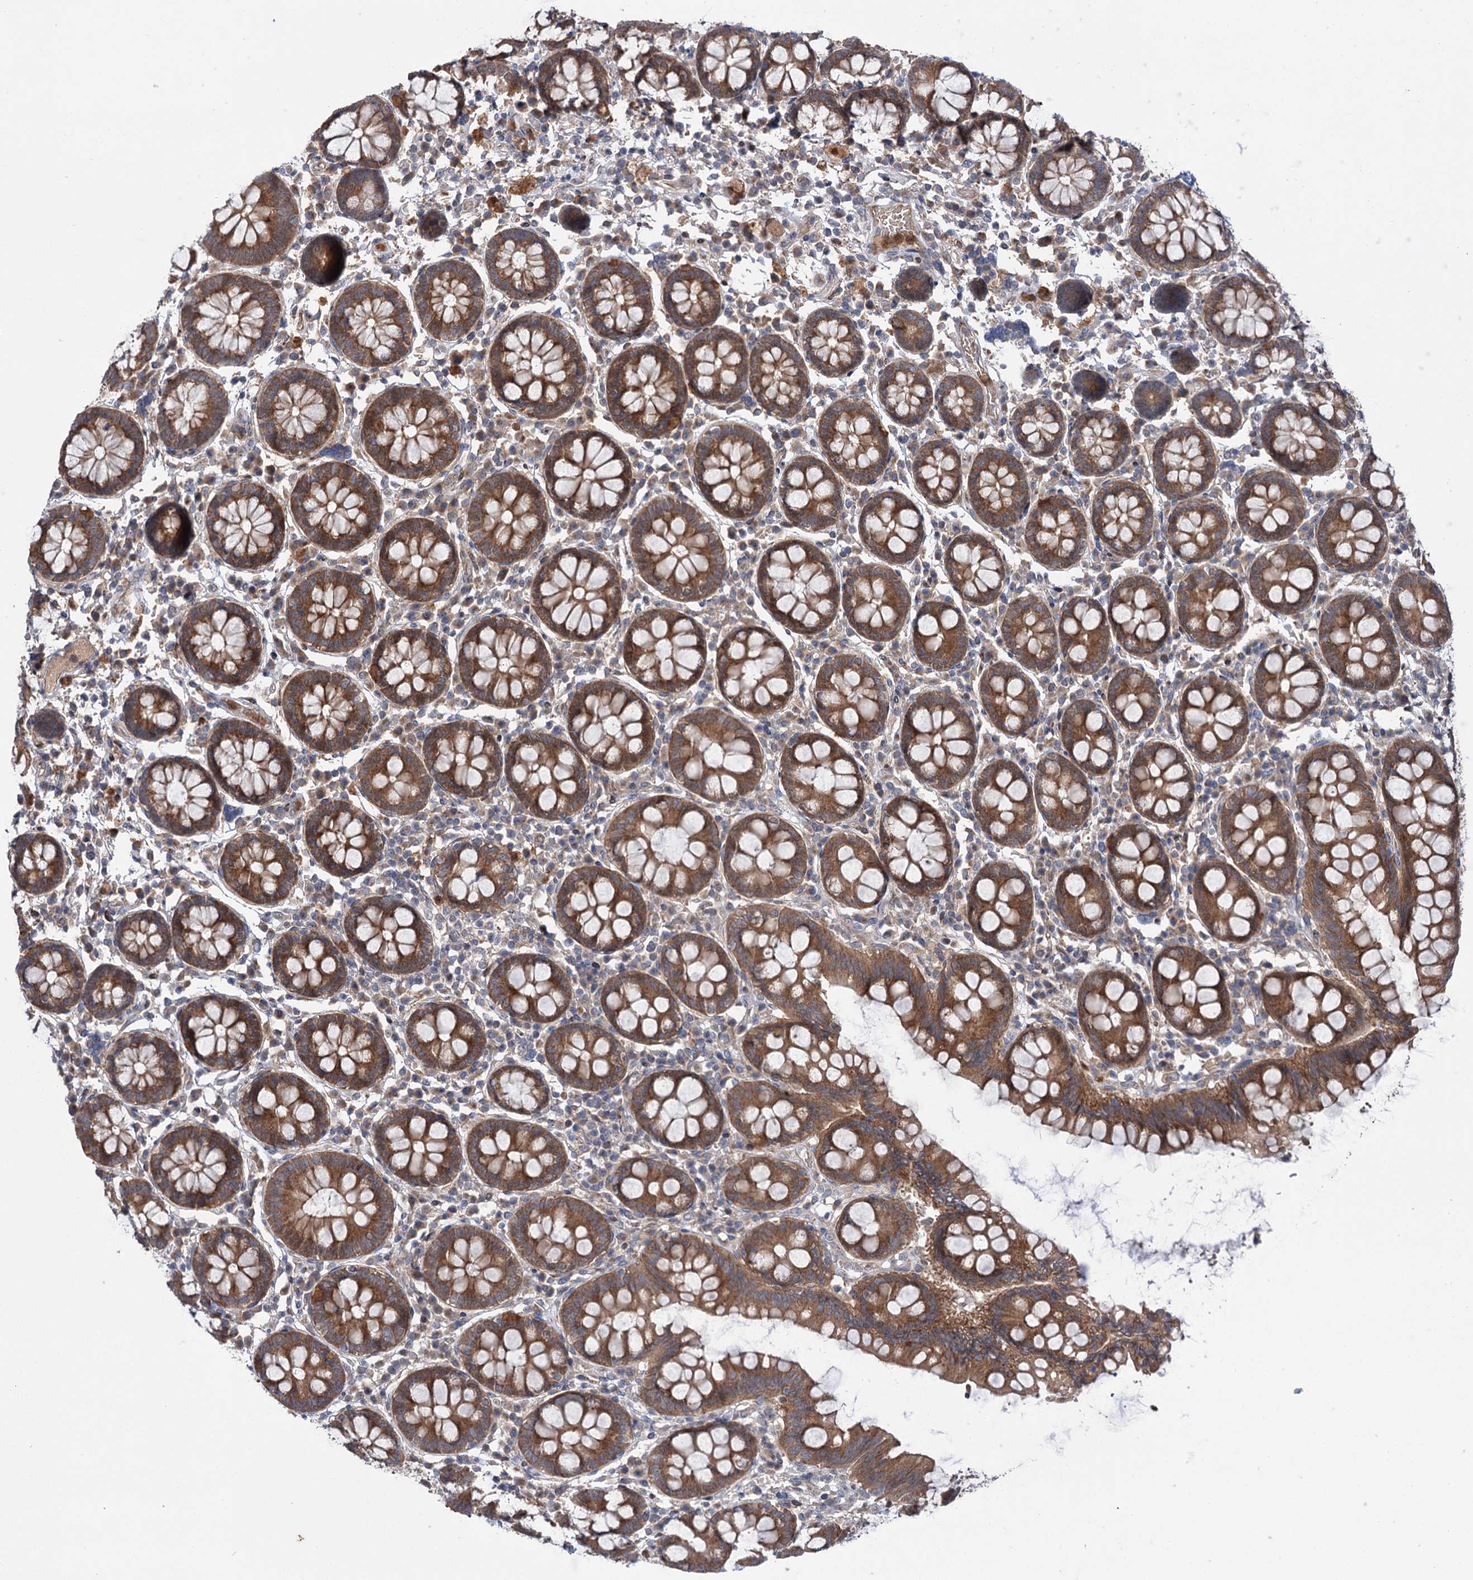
{"staining": {"intensity": "moderate", "quantity": ">75%", "location": "cytoplasmic/membranous"}, "tissue": "colon", "cell_type": "Endothelial cells", "image_type": "normal", "snomed": [{"axis": "morphology", "description": "Normal tissue, NOS"}, {"axis": "topography", "description": "Colon"}], "caption": "Colon stained with a brown dye demonstrates moderate cytoplasmic/membranous positive positivity in approximately >75% of endothelial cells.", "gene": "PTPN3", "patient": {"sex": "female", "age": 79}}